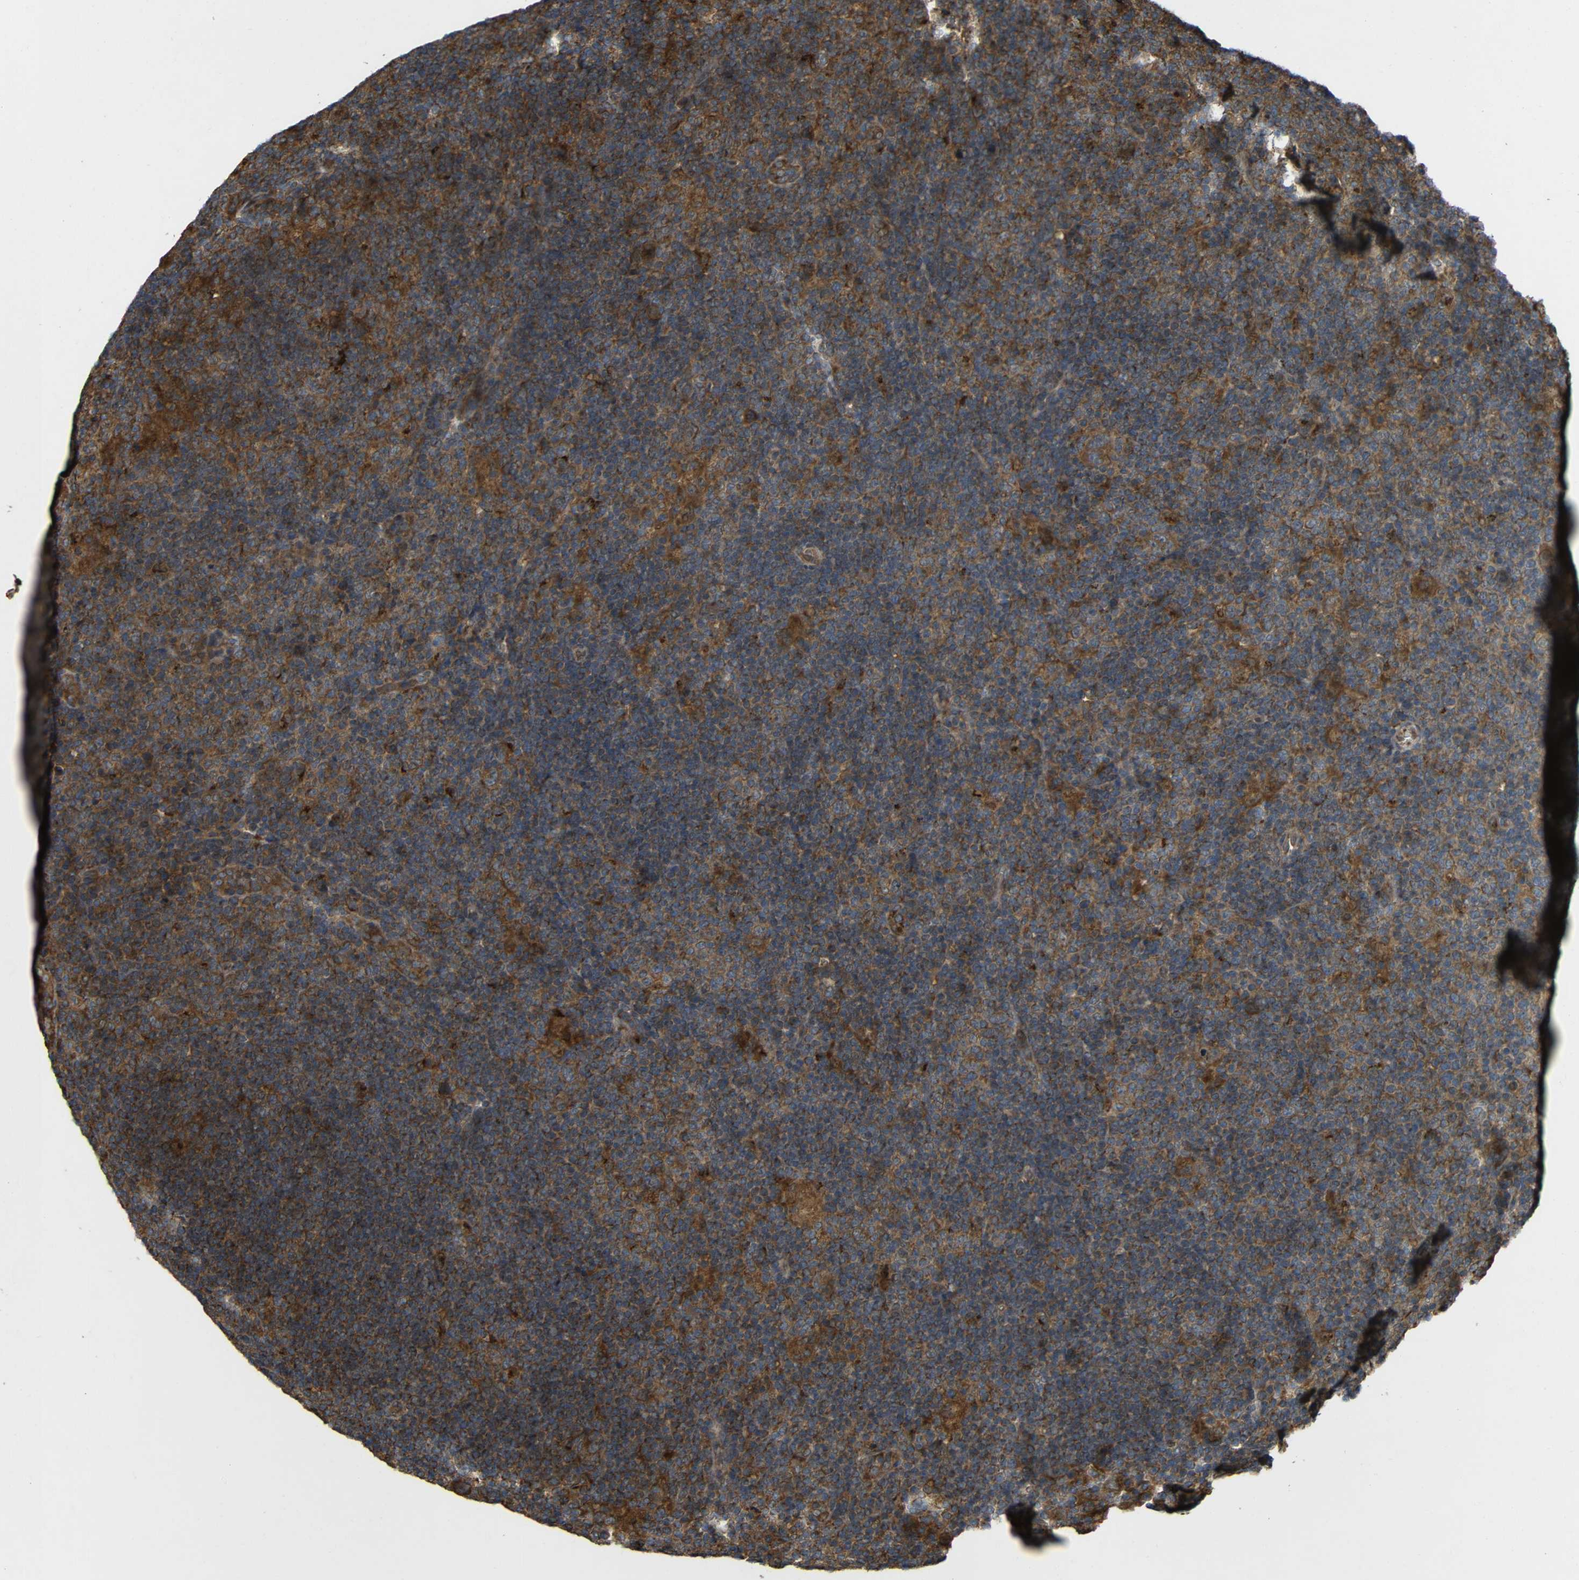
{"staining": {"intensity": "strong", "quantity": ">75%", "location": "cytoplasmic/membranous"}, "tissue": "lymphoma", "cell_type": "Tumor cells", "image_type": "cancer", "snomed": [{"axis": "morphology", "description": "Hodgkin's disease, NOS"}, {"axis": "topography", "description": "Lymph node"}], "caption": "There is high levels of strong cytoplasmic/membranous positivity in tumor cells of lymphoma, as demonstrated by immunohistochemical staining (brown color).", "gene": "C1GALT1", "patient": {"sex": "female", "age": 57}}